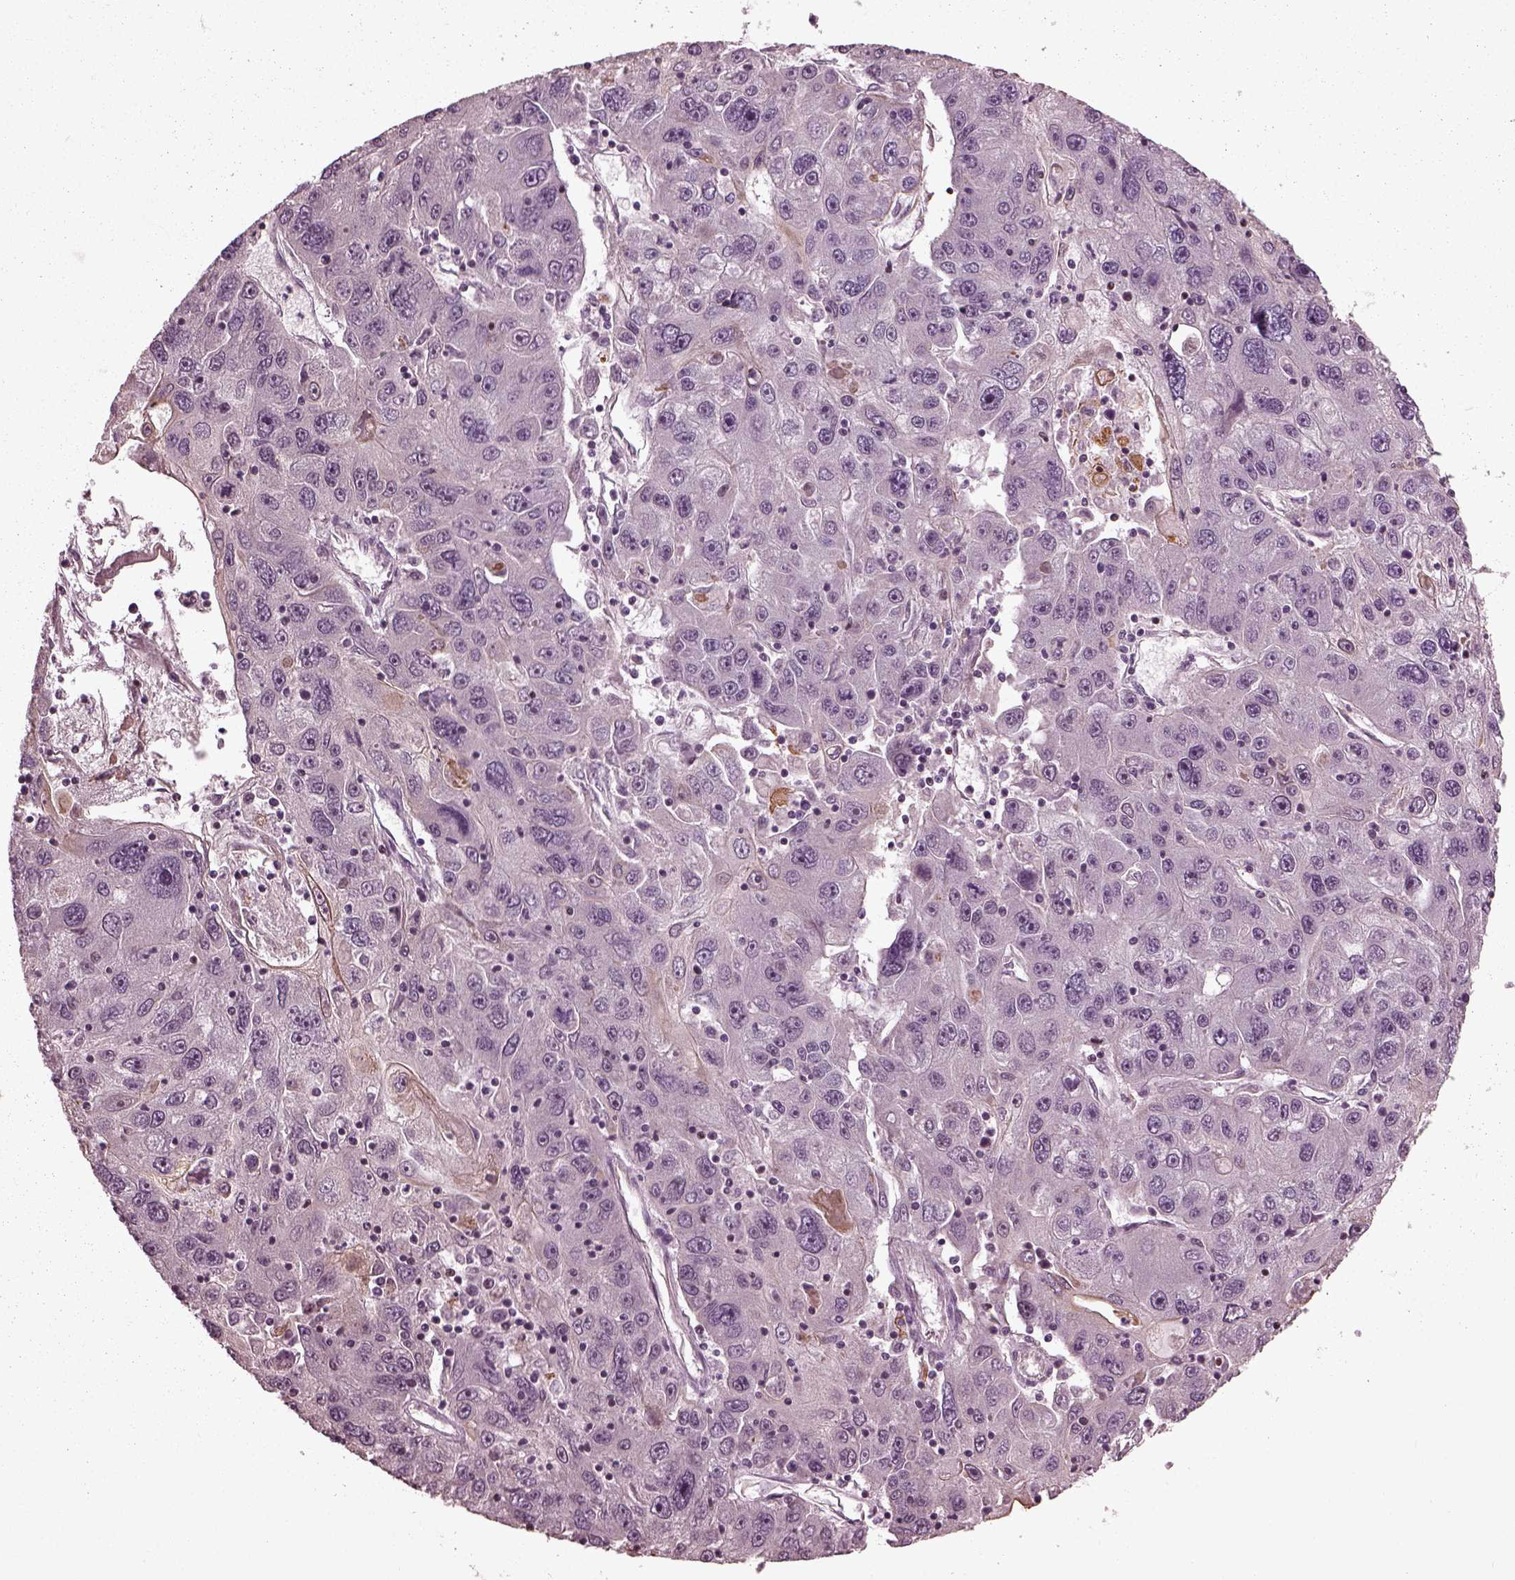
{"staining": {"intensity": "negative", "quantity": "none", "location": "none"}, "tissue": "stomach cancer", "cell_type": "Tumor cells", "image_type": "cancer", "snomed": [{"axis": "morphology", "description": "Adenocarcinoma, NOS"}, {"axis": "topography", "description": "Stomach"}], "caption": "The image reveals no staining of tumor cells in stomach cancer (adenocarcinoma).", "gene": "RUFY3", "patient": {"sex": "male", "age": 56}}